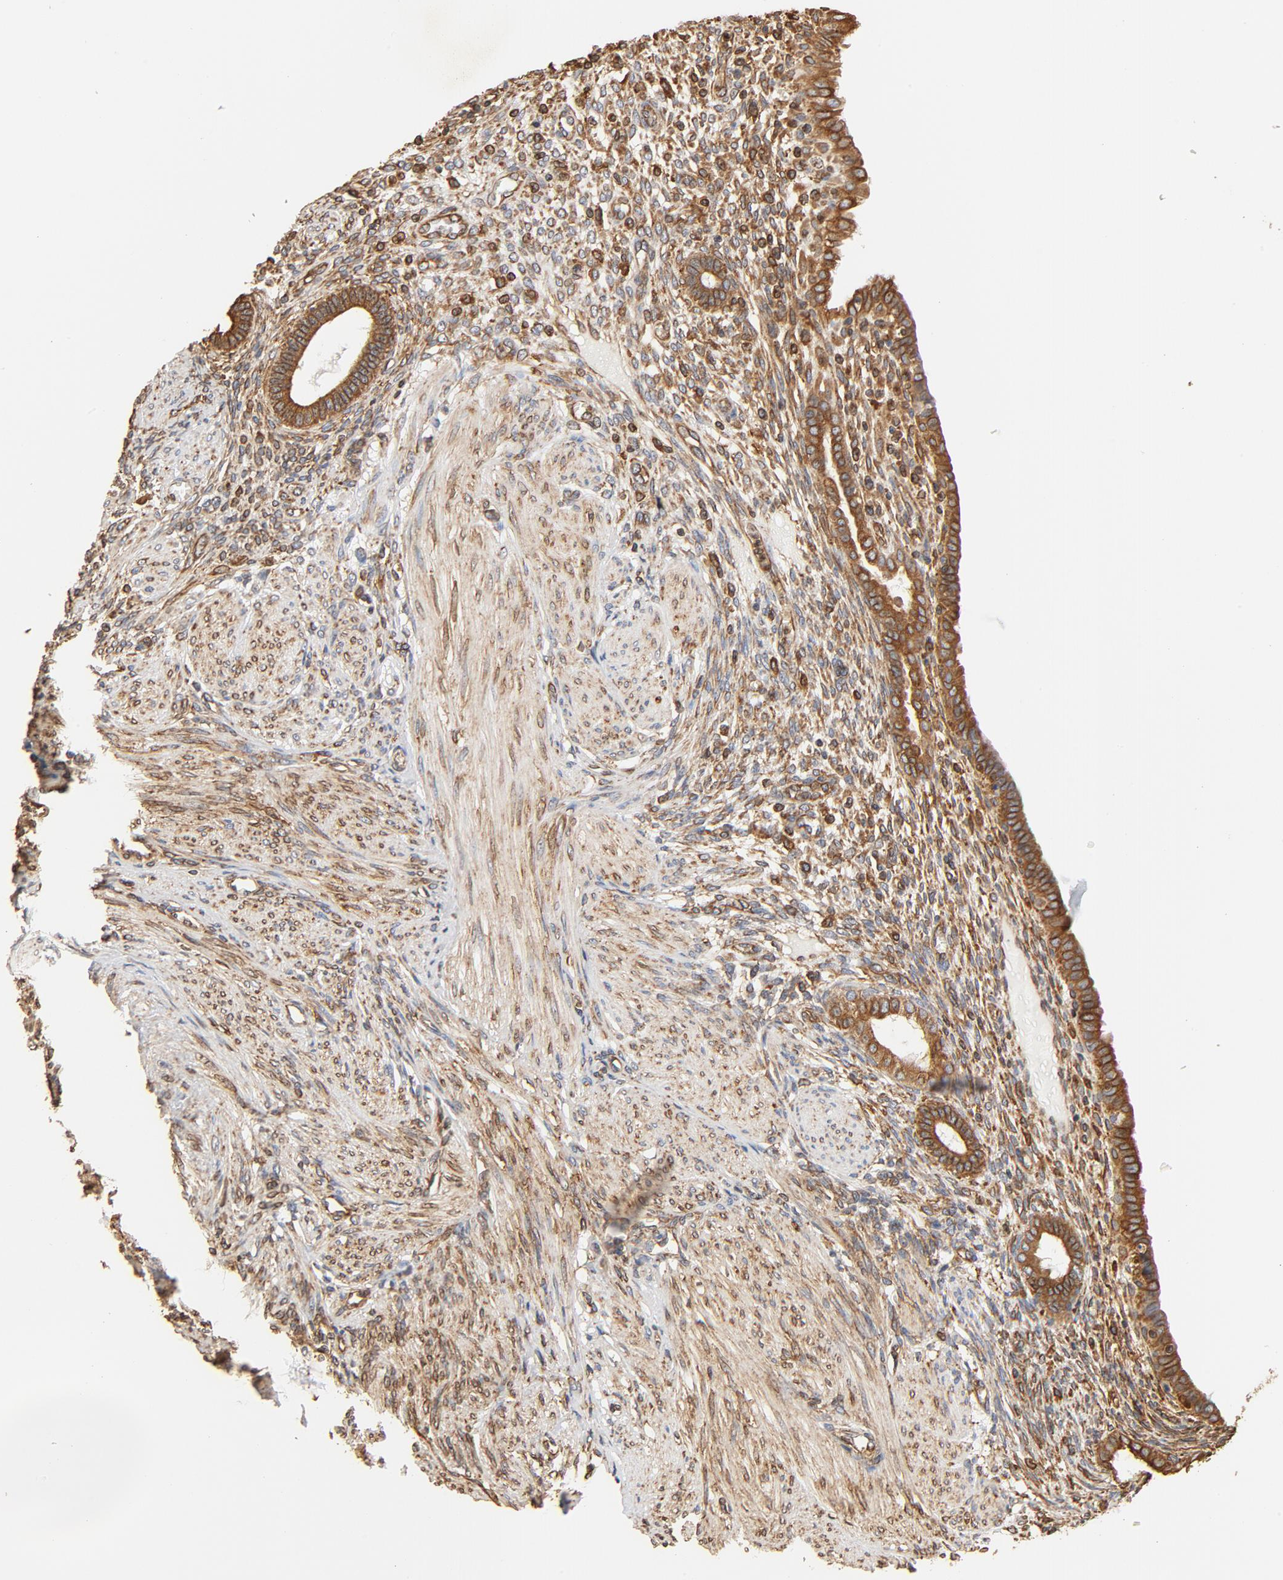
{"staining": {"intensity": "moderate", "quantity": ">75%", "location": "cytoplasmic/membranous"}, "tissue": "endometrium", "cell_type": "Cells in endometrial stroma", "image_type": "normal", "snomed": [{"axis": "morphology", "description": "Normal tissue, NOS"}, {"axis": "topography", "description": "Endometrium"}], "caption": "Endometrium stained with DAB immunohistochemistry exhibits medium levels of moderate cytoplasmic/membranous positivity in approximately >75% of cells in endometrial stroma.", "gene": "BCAP31", "patient": {"sex": "female", "age": 72}}